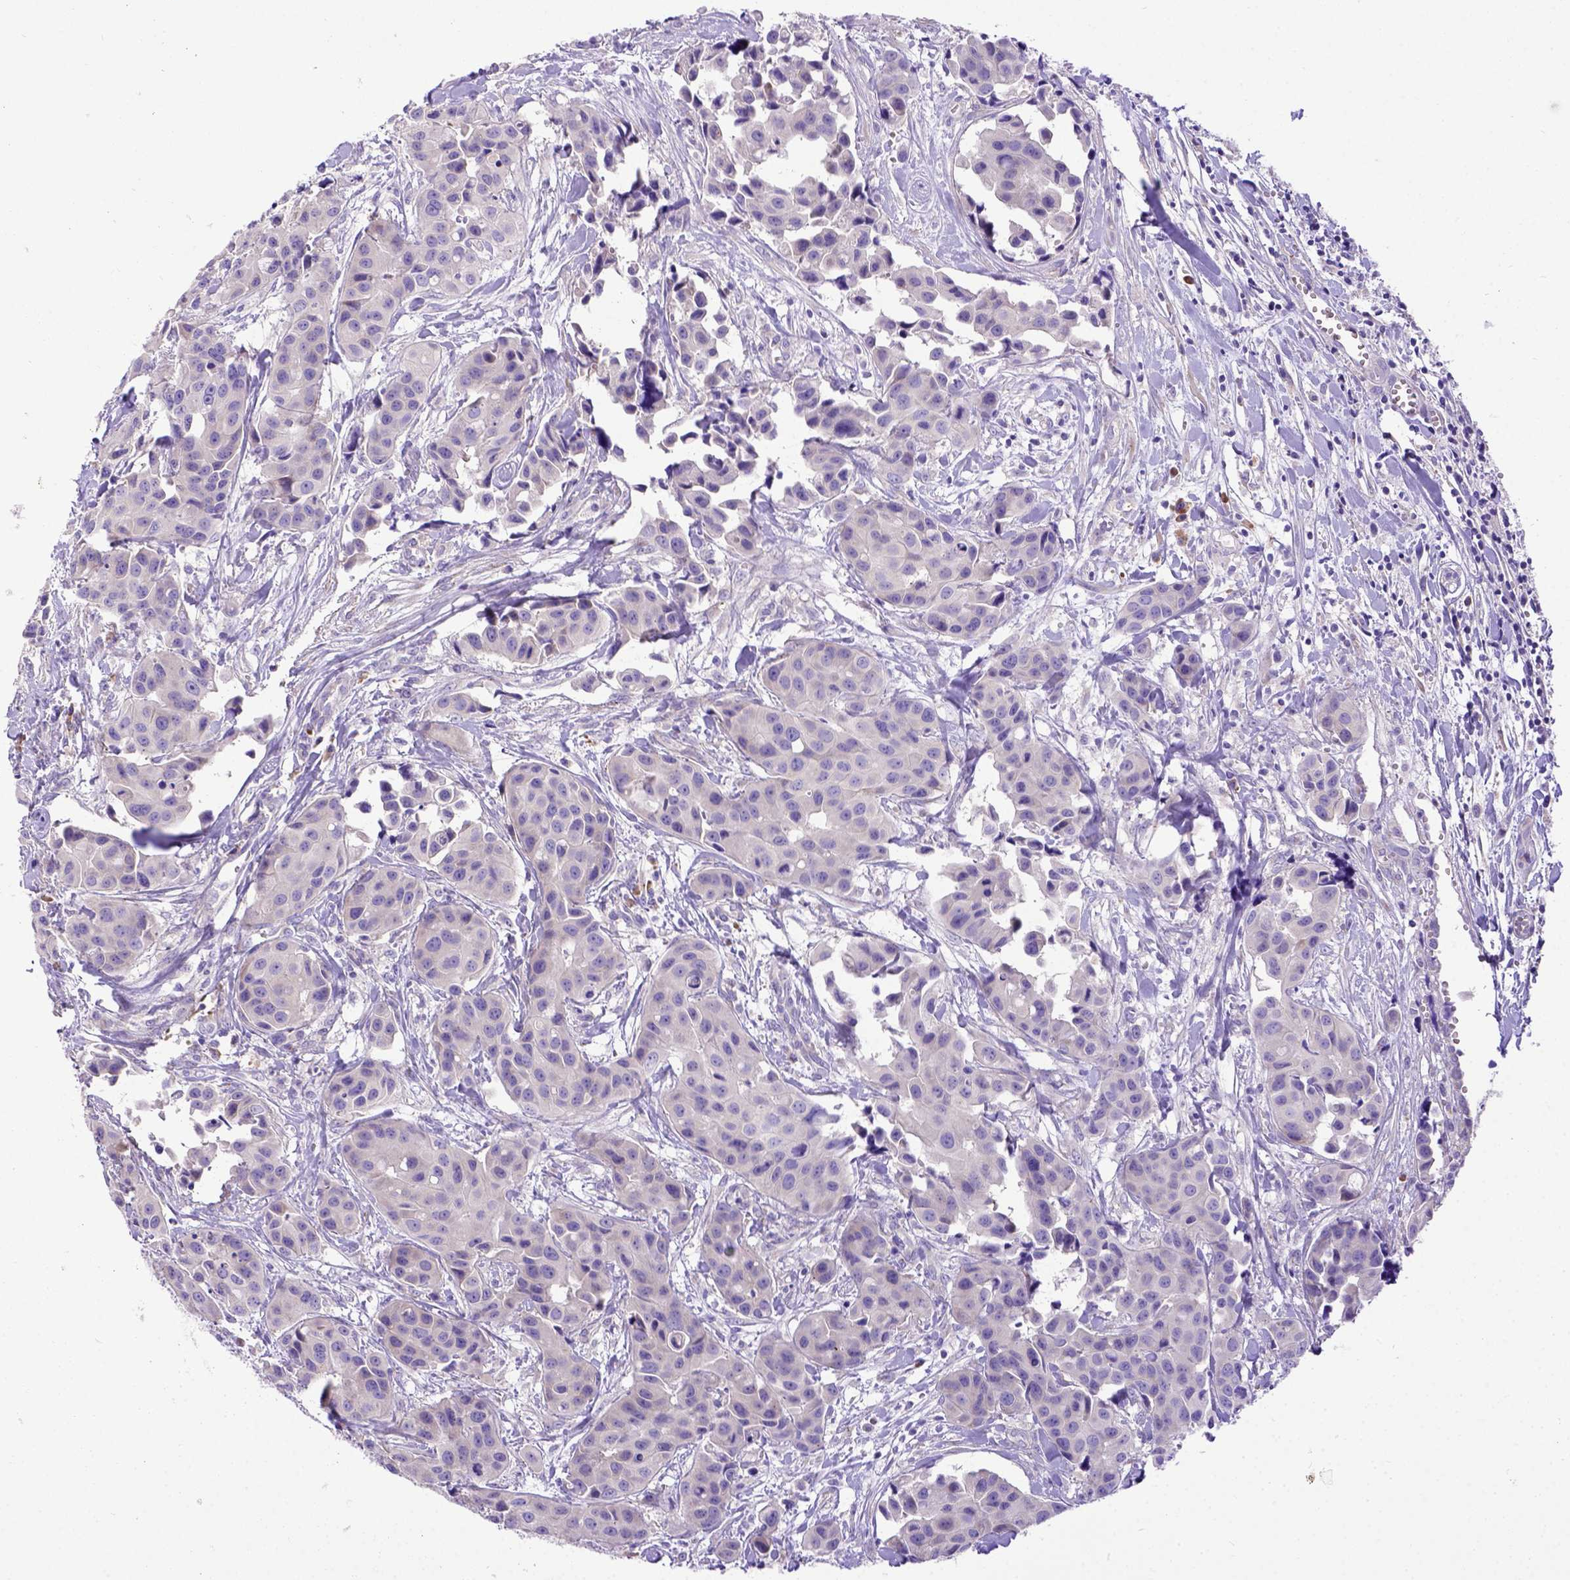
{"staining": {"intensity": "negative", "quantity": "none", "location": "none"}, "tissue": "head and neck cancer", "cell_type": "Tumor cells", "image_type": "cancer", "snomed": [{"axis": "morphology", "description": "Adenocarcinoma, NOS"}, {"axis": "topography", "description": "Head-Neck"}], "caption": "Head and neck adenocarcinoma was stained to show a protein in brown. There is no significant positivity in tumor cells. (DAB immunohistochemistry with hematoxylin counter stain).", "gene": "CFAP300", "patient": {"sex": "male", "age": 76}}